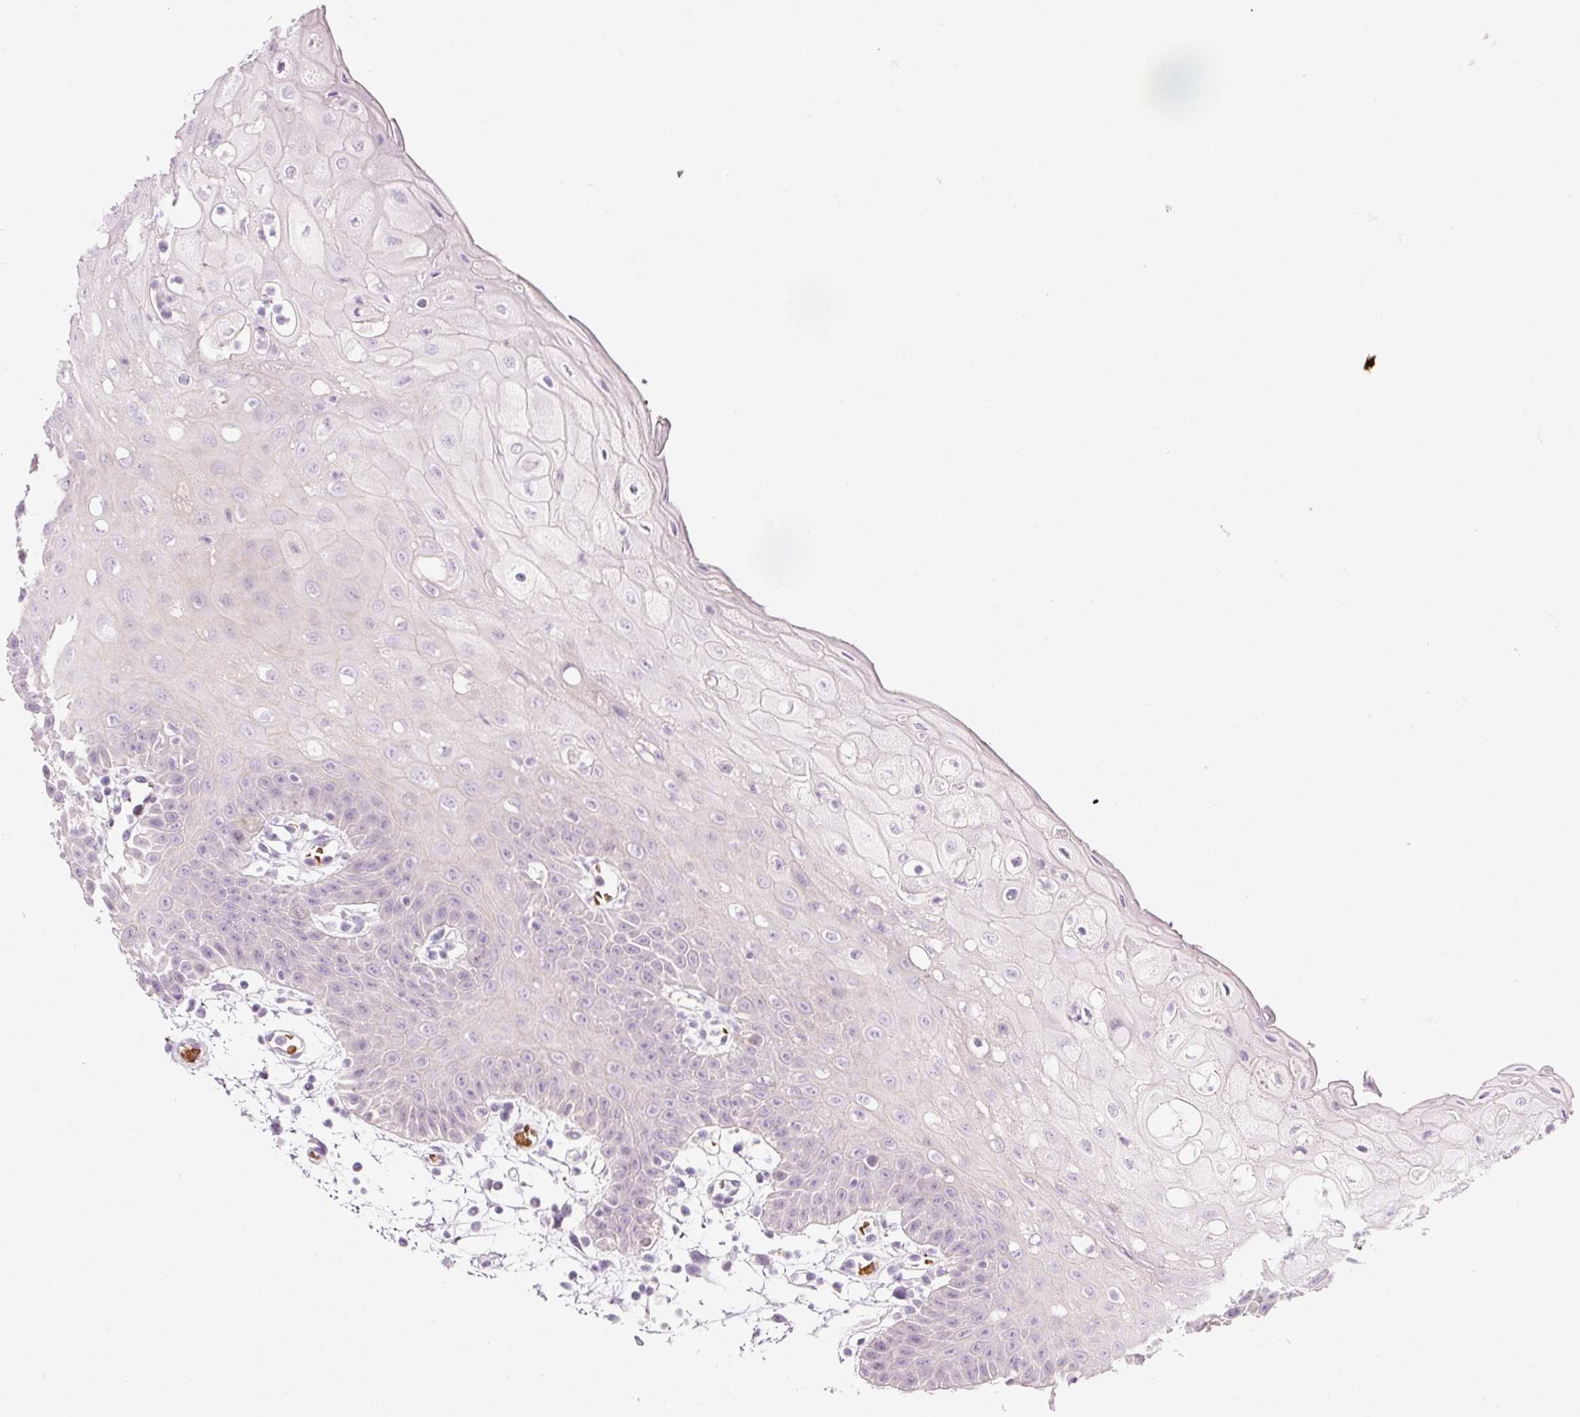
{"staining": {"intensity": "negative", "quantity": "none", "location": "none"}, "tissue": "oral mucosa", "cell_type": "Squamous epithelial cells", "image_type": "normal", "snomed": [{"axis": "morphology", "description": "Normal tissue, NOS"}, {"axis": "topography", "description": "Oral tissue"}, {"axis": "topography", "description": "Tounge, NOS"}], "caption": "High magnification brightfield microscopy of unremarkable oral mucosa stained with DAB (3,3'-diaminobenzidine) (brown) and counterstained with hematoxylin (blue): squamous epithelial cells show no significant positivity.", "gene": "DHRS11", "patient": {"sex": "female", "age": 59}}